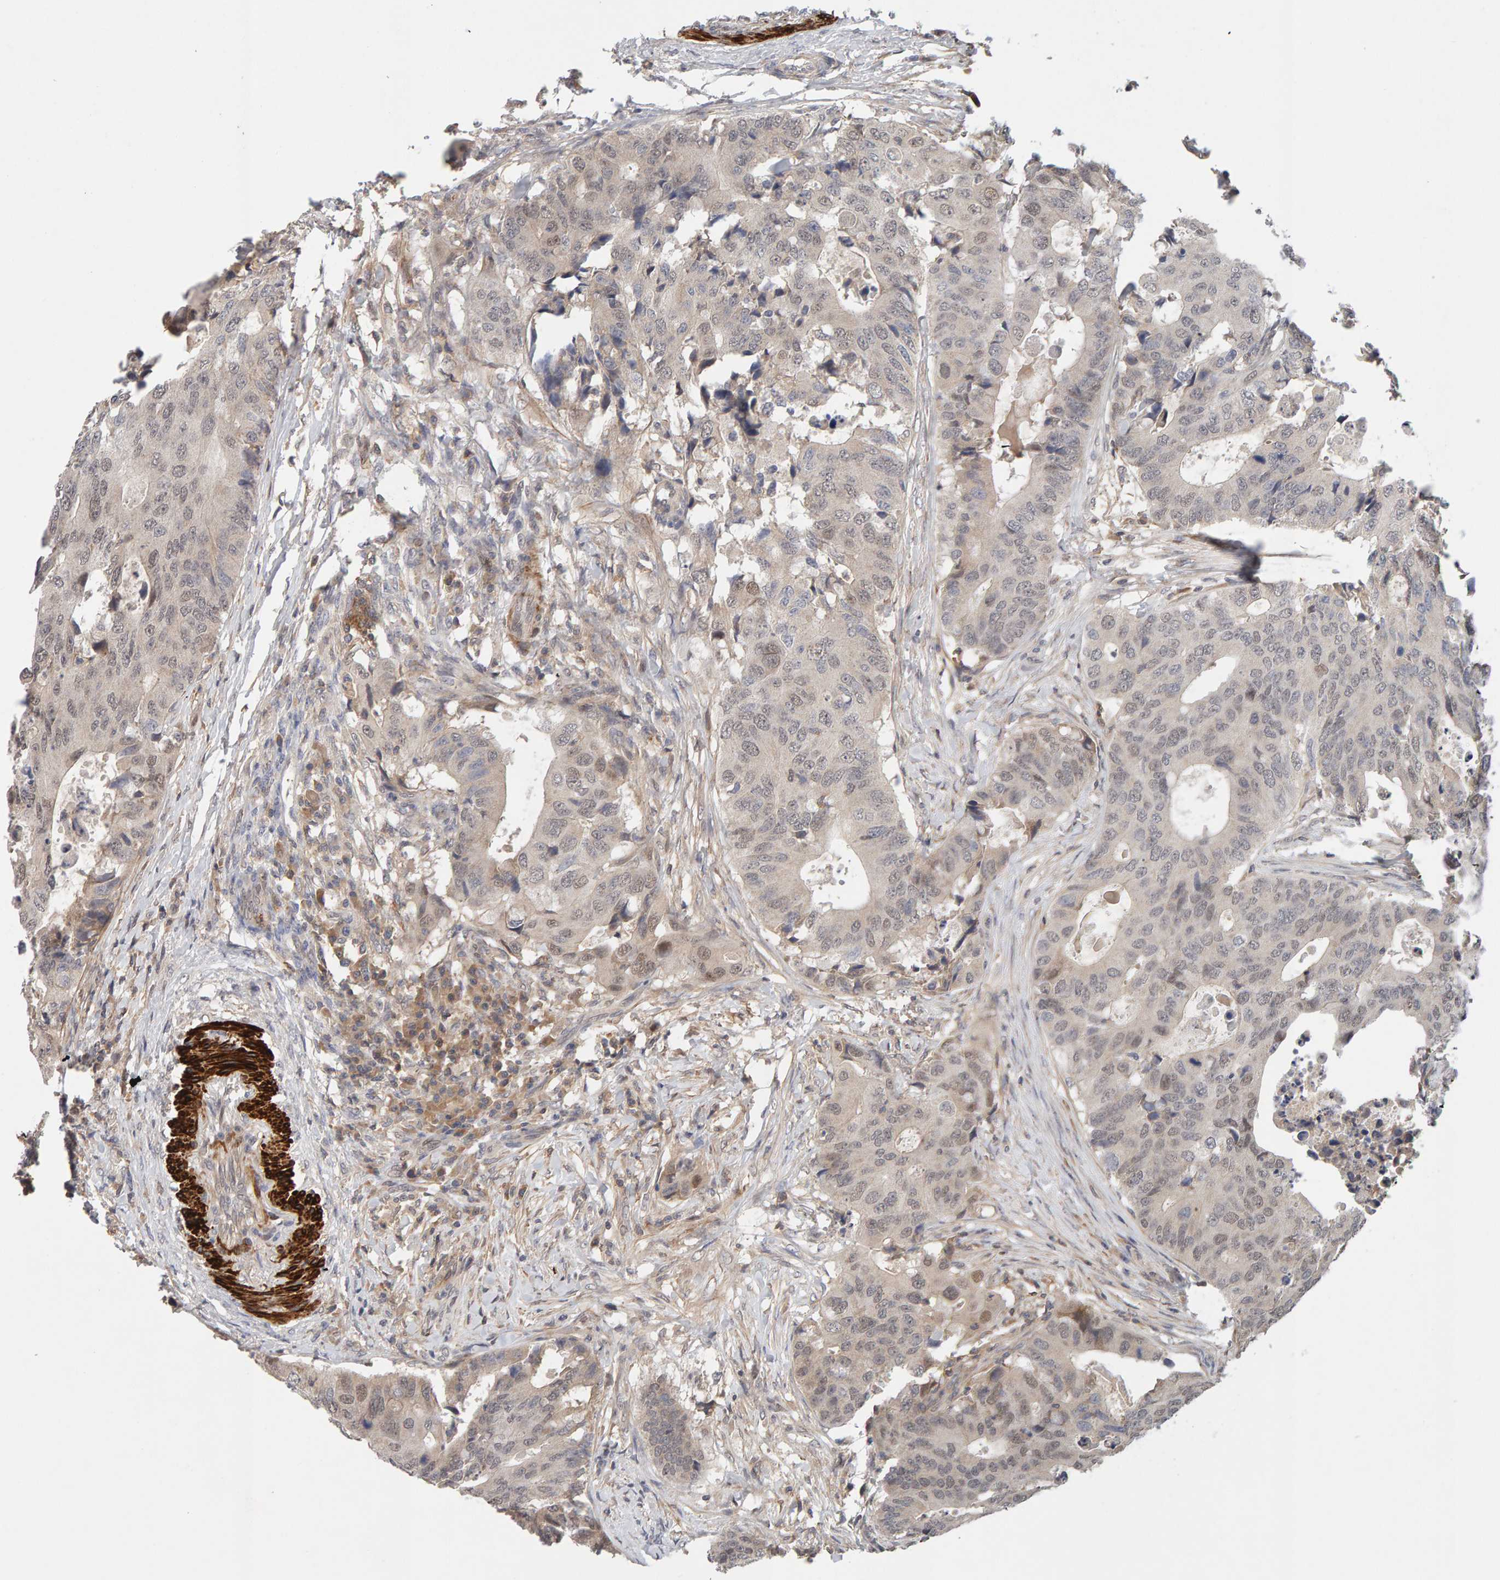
{"staining": {"intensity": "negative", "quantity": "none", "location": "none"}, "tissue": "colorectal cancer", "cell_type": "Tumor cells", "image_type": "cancer", "snomed": [{"axis": "morphology", "description": "Adenocarcinoma, NOS"}, {"axis": "topography", "description": "Colon"}], "caption": "A histopathology image of human colorectal adenocarcinoma is negative for staining in tumor cells.", "gene": "NUDCD1", "patient": {"sex": "male", "age": 71}}